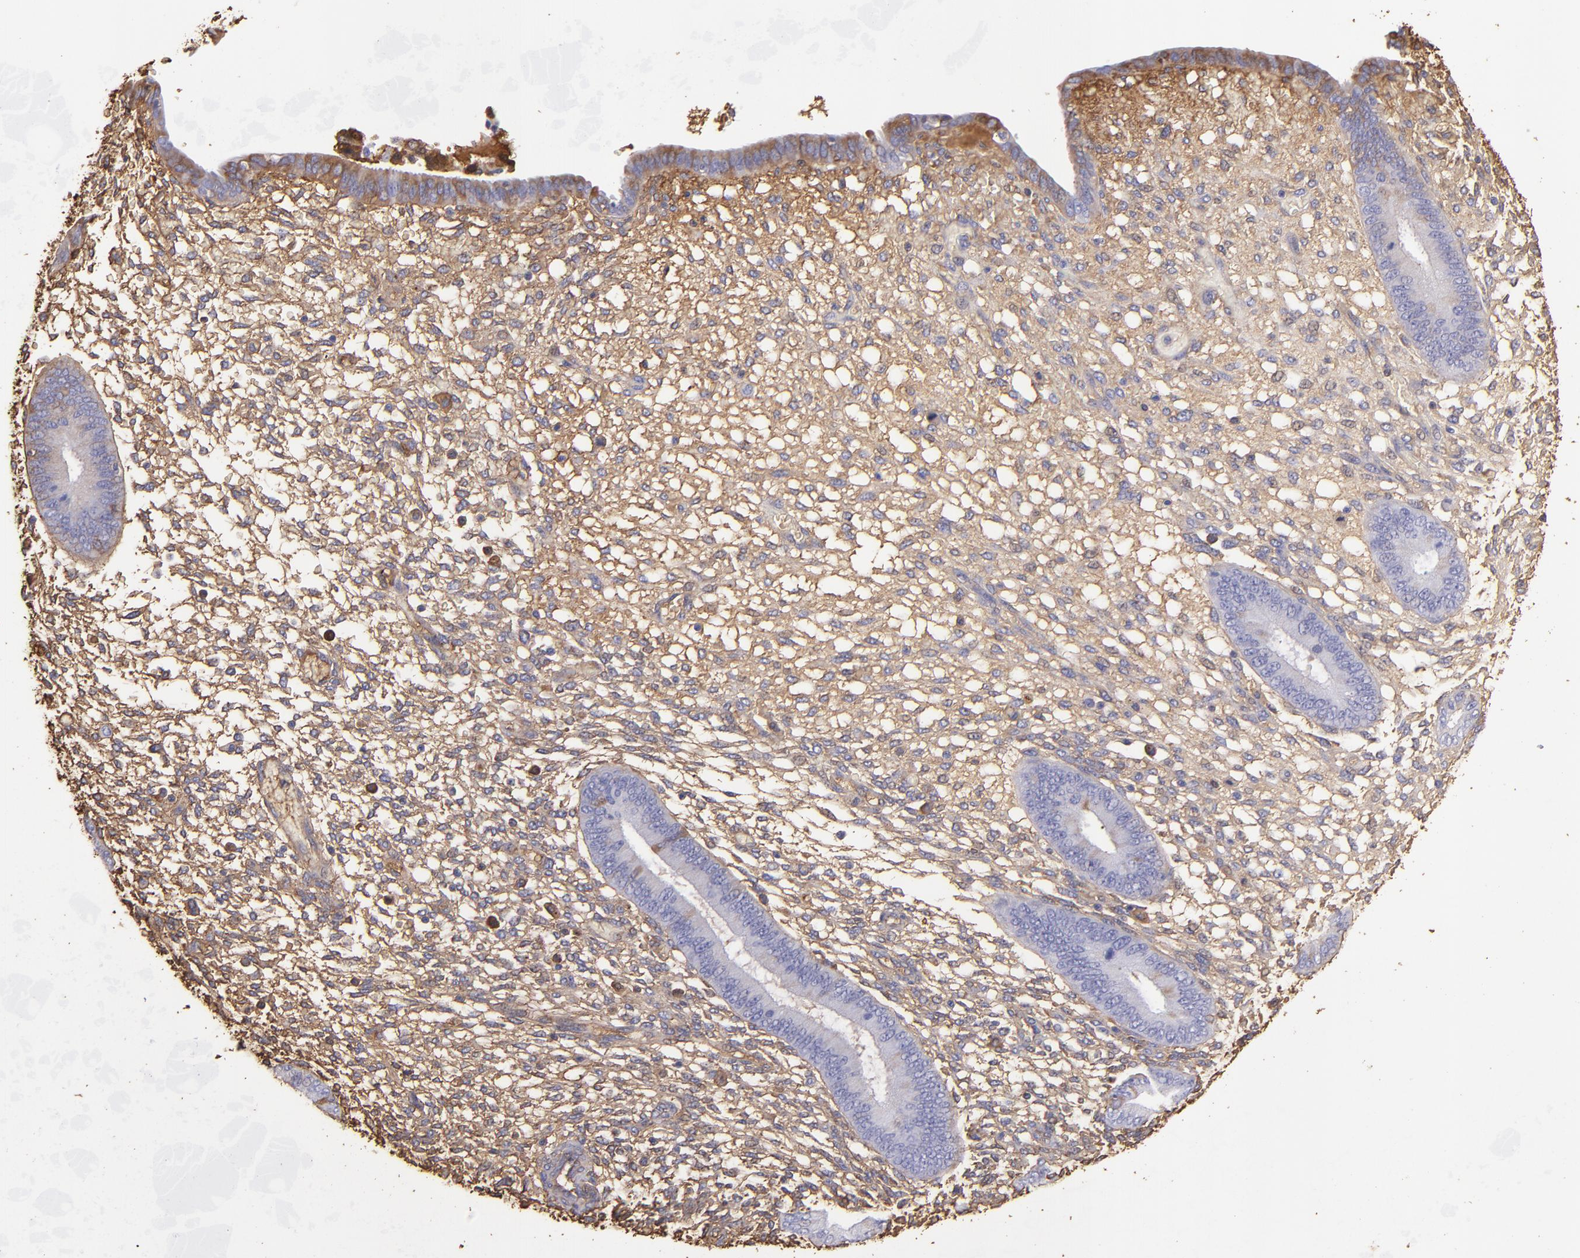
{"staining": {"intensity": "moderate", "quantity": ">75%", "location": "cytoplasmic/membranous"}, "tissue": "endometrium", "cell_type": "Cells in endometrial stroma", "image_type": "normal", "snomed": [{"axis": "morphology", "description": "Normal tissue, NOS"}, {"axis": "topography", "description": "Endometrium"}], "caption": "This photomicrograph exhibits immunohistochemistry staining of unremarkable human endometrium, with medium moderate cytoplasmic/membranous positivity in about >75% of cells in endometrial stroma.", "gene": "FGB", "patient": {"sex": "female", "age": 42}}